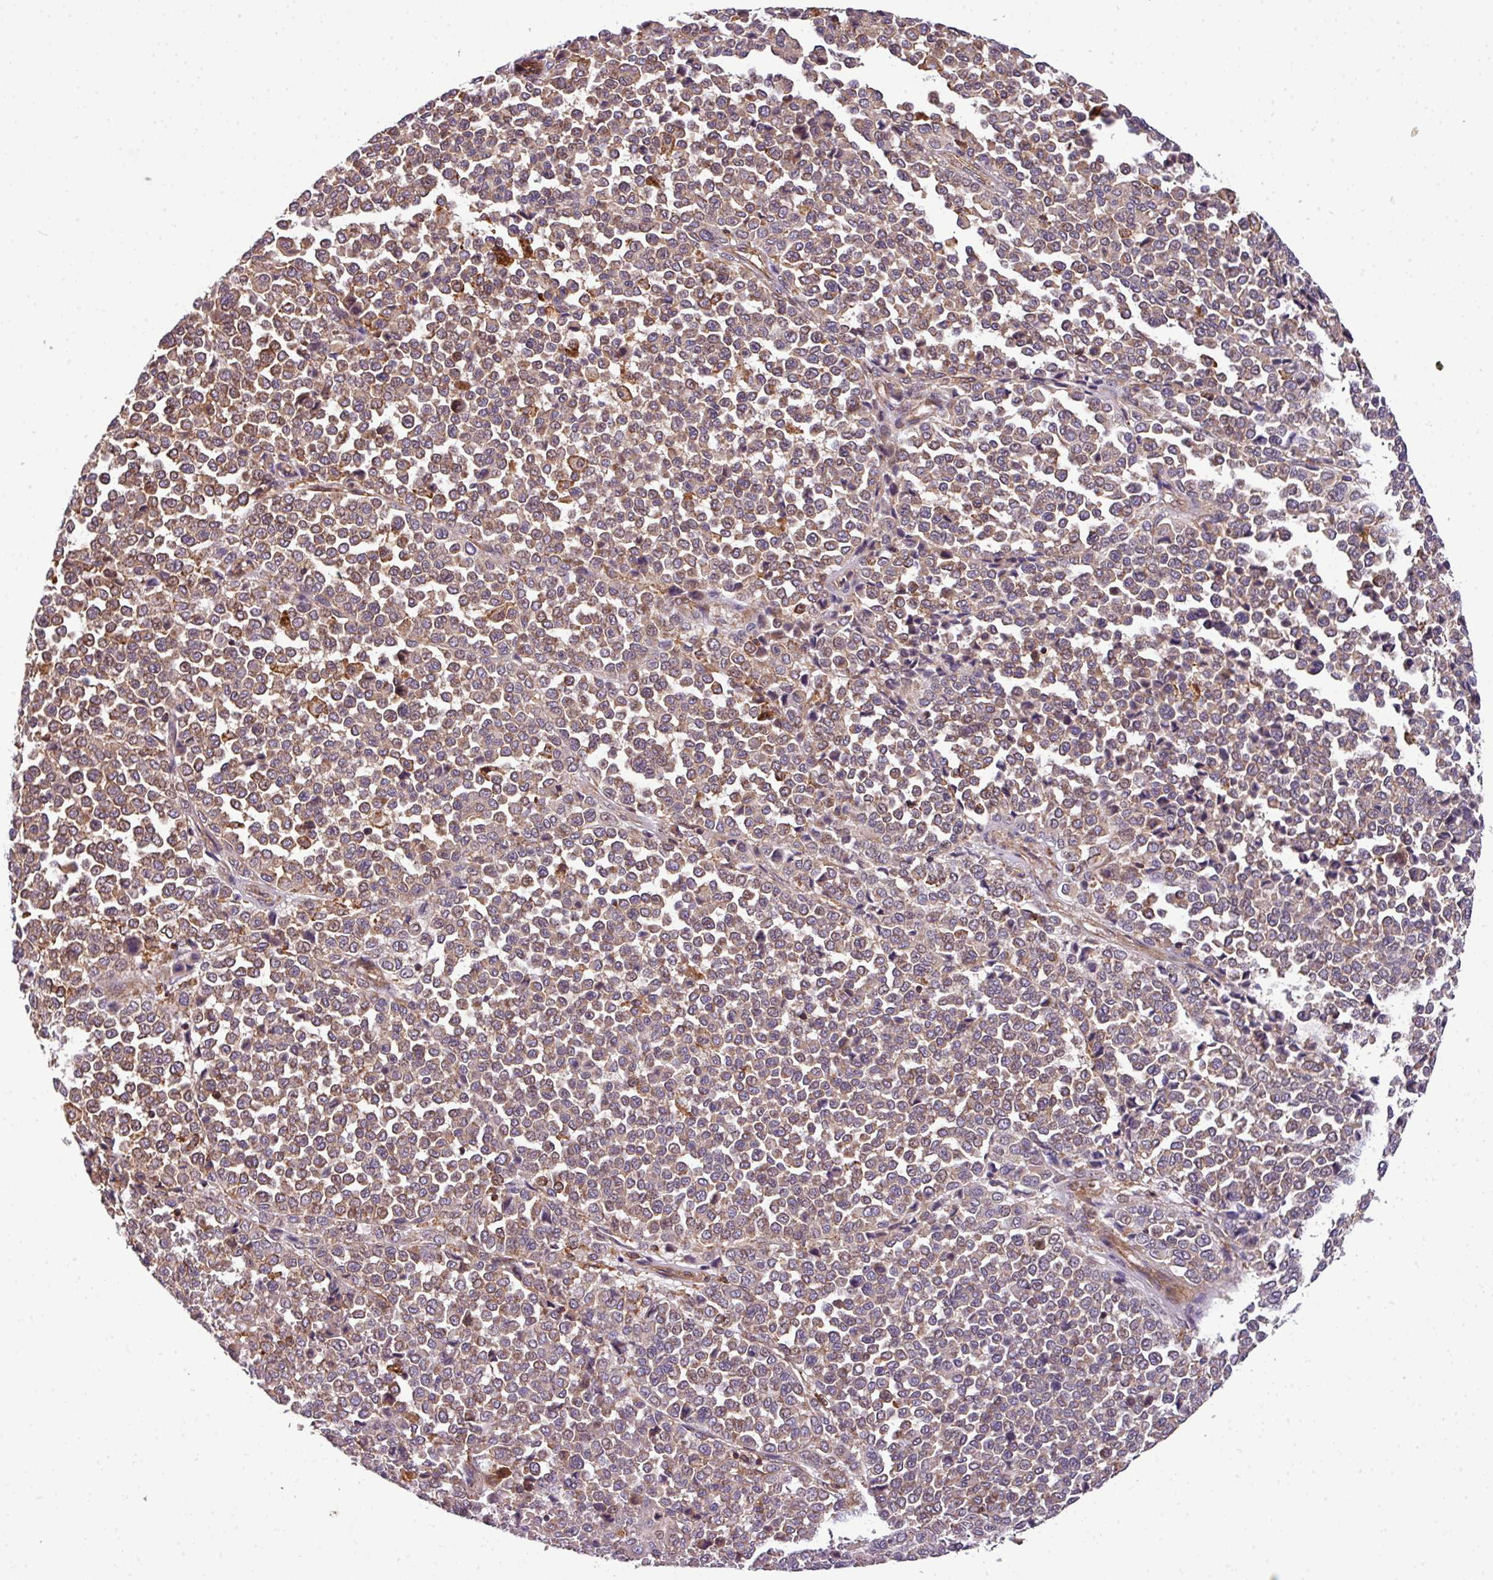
{"staining": {"intensity": "moderate", "quantity": ">75%", "location": "cytoplasmic/membranous"}, "tissue": "melanoma", "cell_type": "Tumor cells", "image_type": "cancer", "snomed": [{"axis": "morphology", "description": "Malignant melanoma, Metastatic site"}, {"axis": "topography", "description": "Pancreas"}], "caption": "Tumor cells demonstrate medium levels of moderate cytoplasmic/membranous staining in approximately >75% of cells in human malignant melanoma (metastatic site).", "gene": "CASS4", "patient": {"sex": "female", "age": 30}}